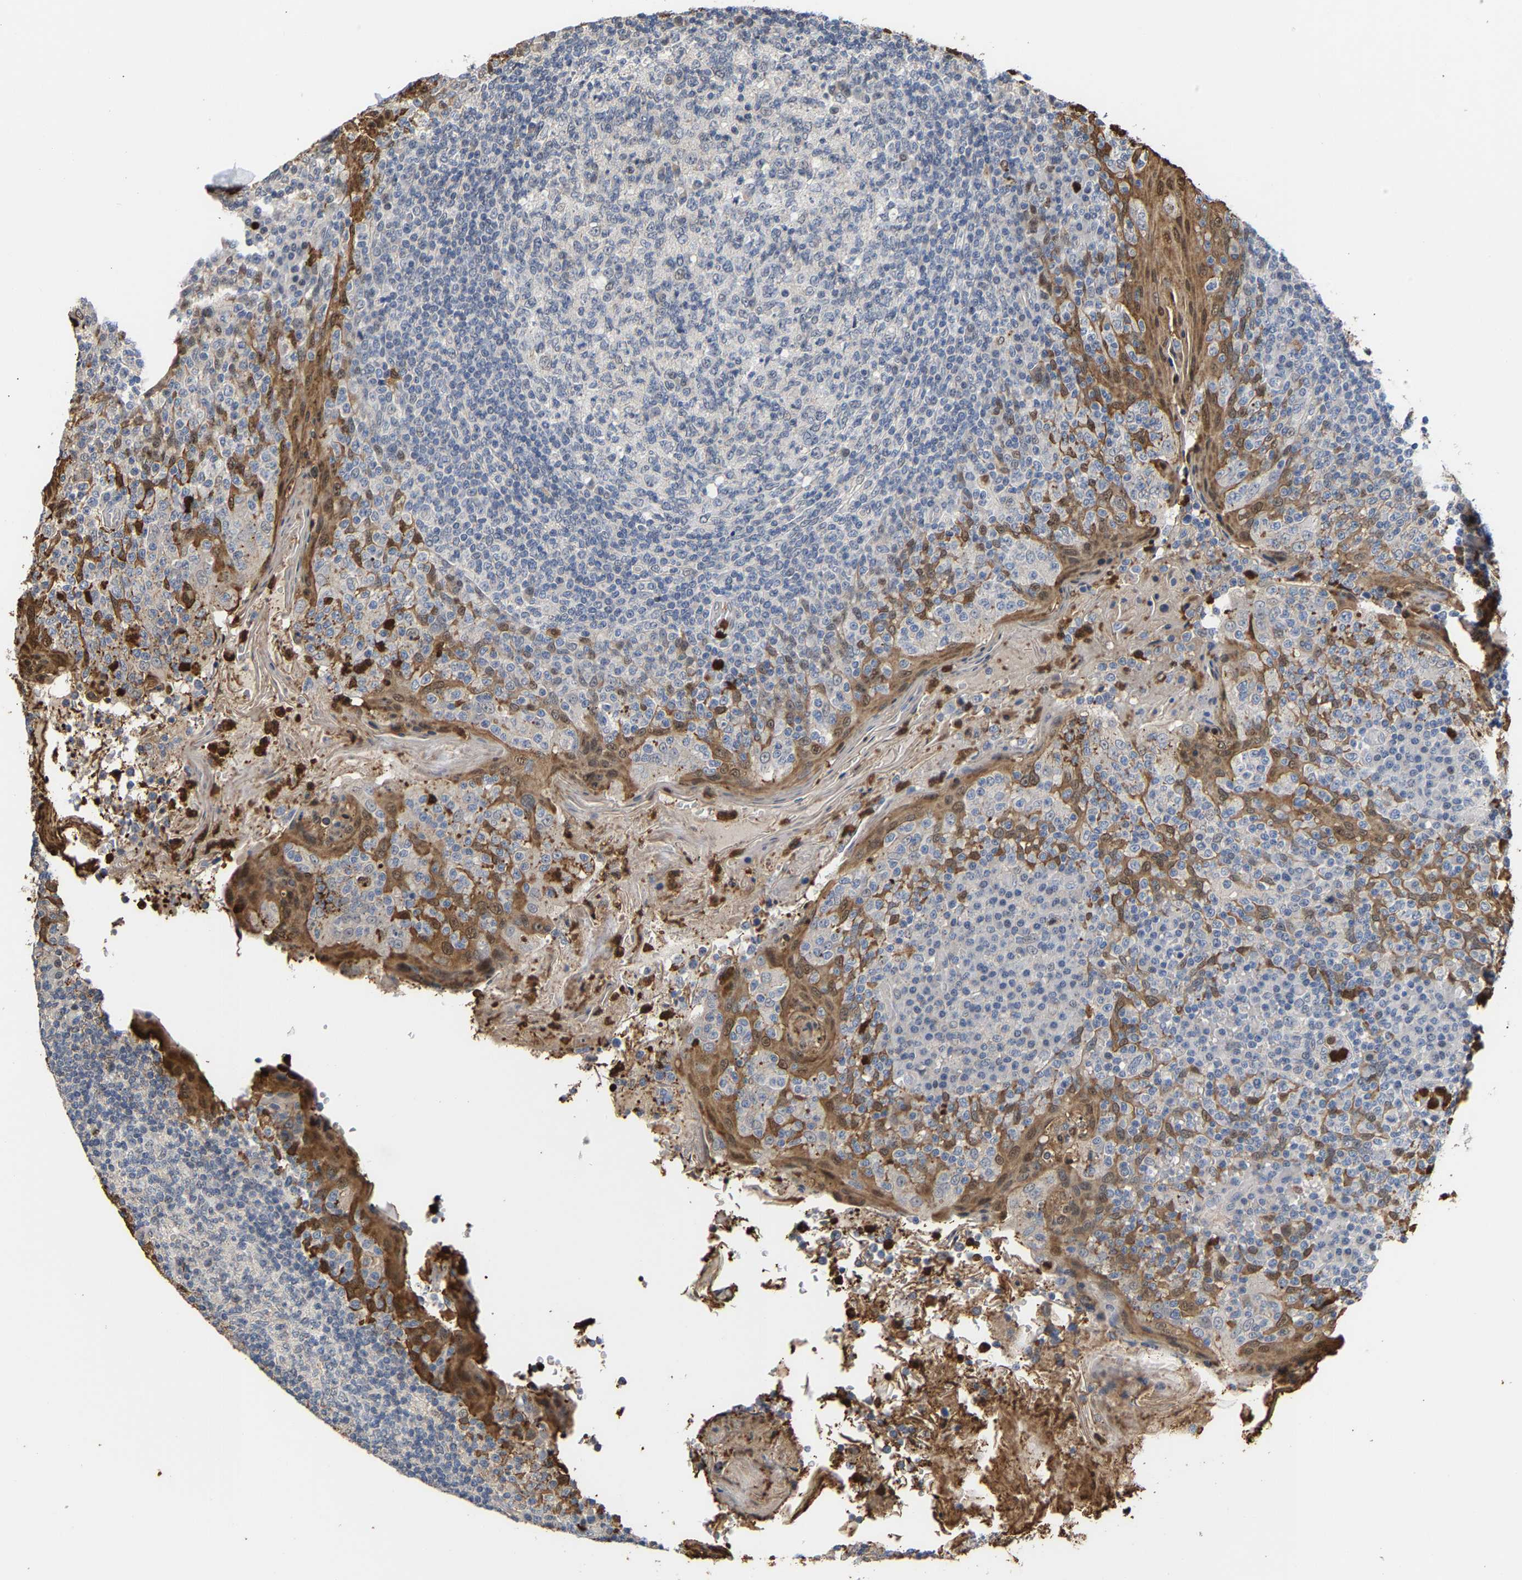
{"staining": {"intensity": "negative", "quantity": "none", "location": "none"}, "tissue": "tonsil", "cell_type": "Germinal center cells", "image_type": "normal", "snomed": [{"axis": "morphology", "description": "Normal tissue, NOS"}, {"axis": "topography", "description": "Tonsil"}], "caption": "Immunohistochemical staining of normal tonsil exhibits no significant expression in germinal center cells. (Brightfield microscopy of DAB (3,3'-diaminobenzidine) immunohistochemistry (IHC) at high magnification).", "gene": "TDRD7", "patient": {"sex": "female", "age": 19}}